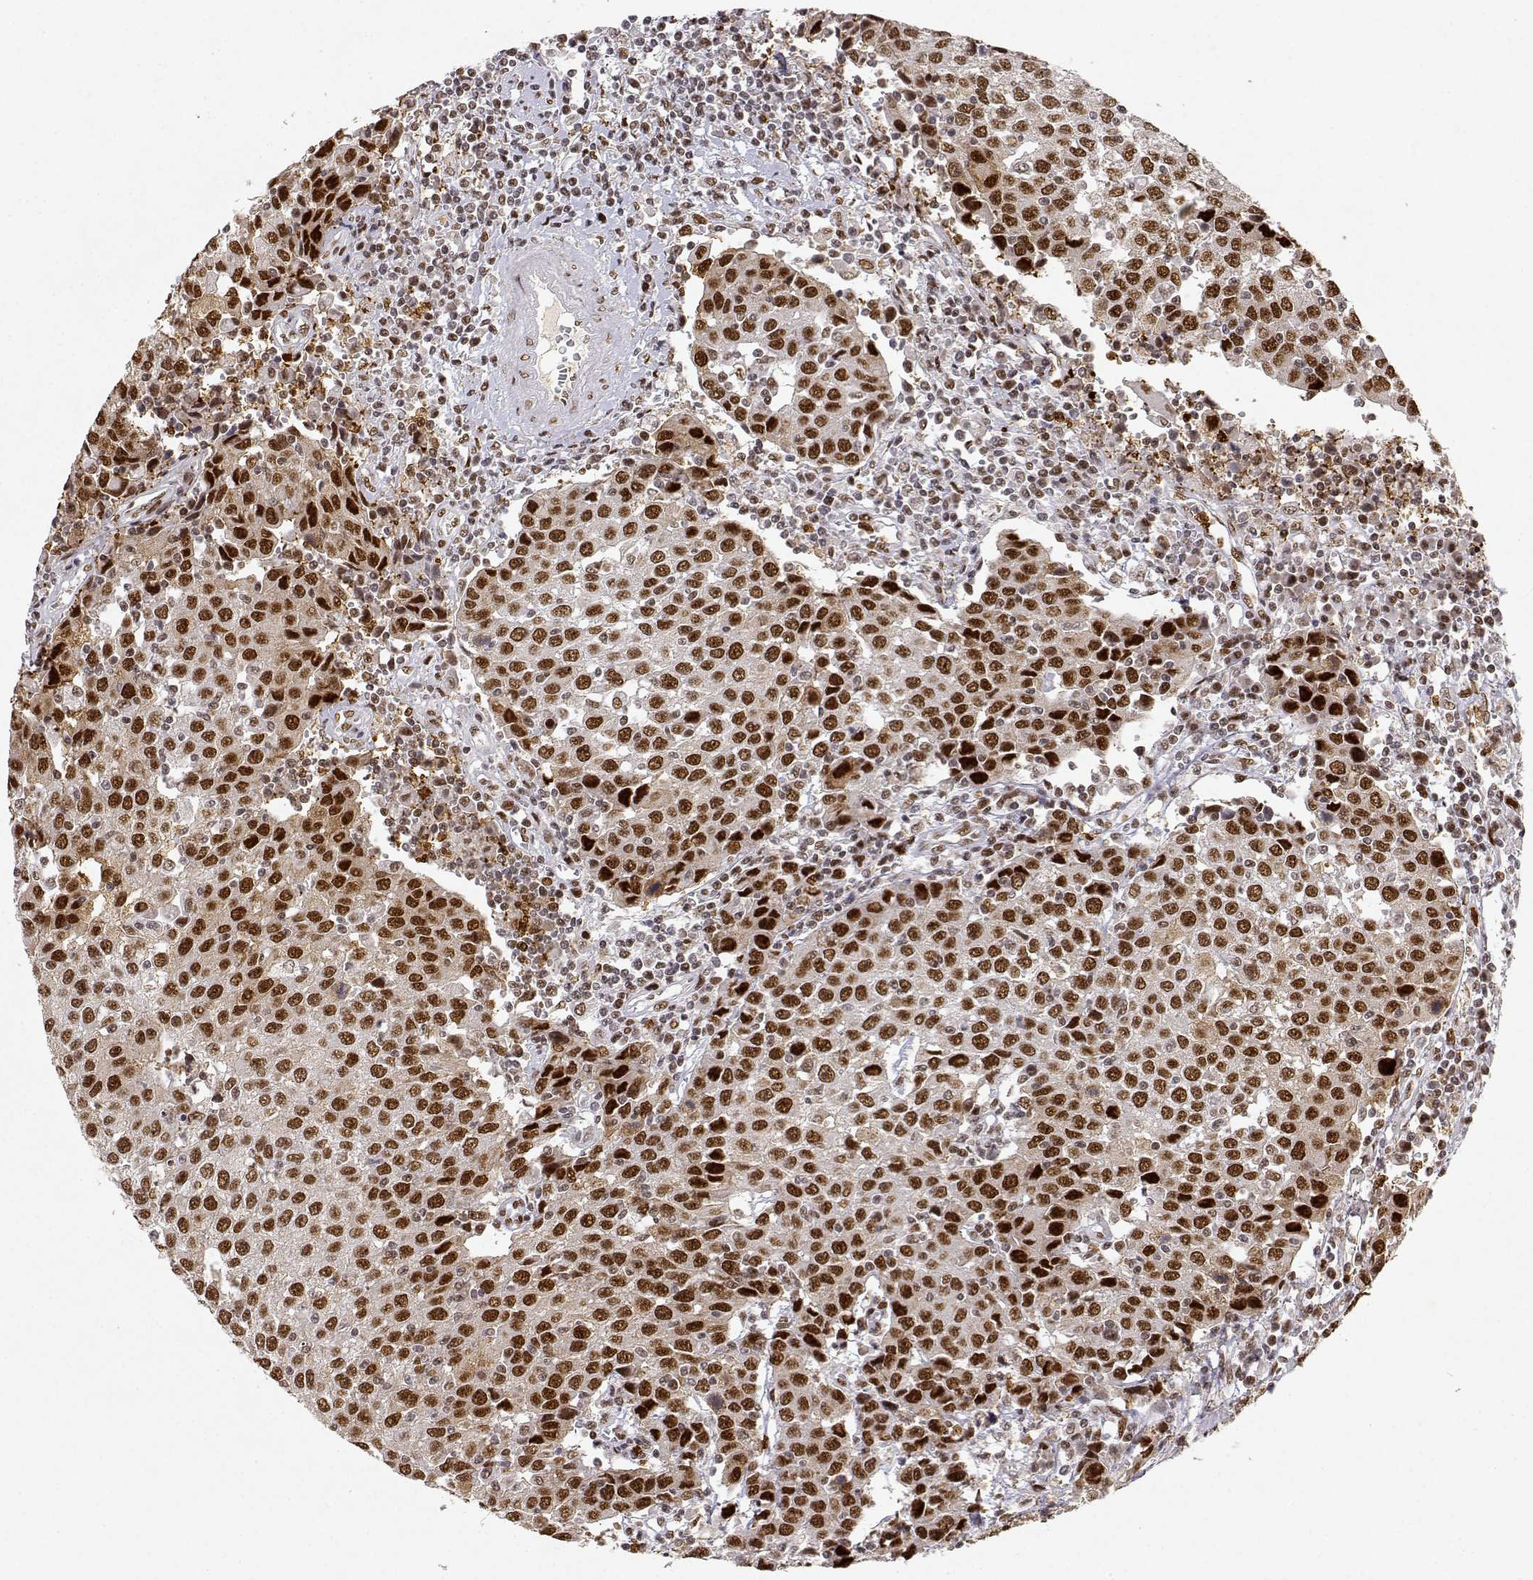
{"staining": {"intensity": "strong", "quantity": ">75%", "location": "nuclear"}, "tissue": "urothelial cancer", "cell_type": "Tumor cells", "image_type": "cancer", "snomed": [{"axis": "morphology", "description": "Urothelial carcinoma, High grade"}, {"axis": "topography", "description": "Urinary bladder"}], "caption": "DAB immunohistochemical staining of human high-grade urothelial carcinoma demonstrates strong nuclear protein expression in approximately >75% of tumor cells.", "gene": "RSF1", "patient": {"sex": "female", "age": 85}}